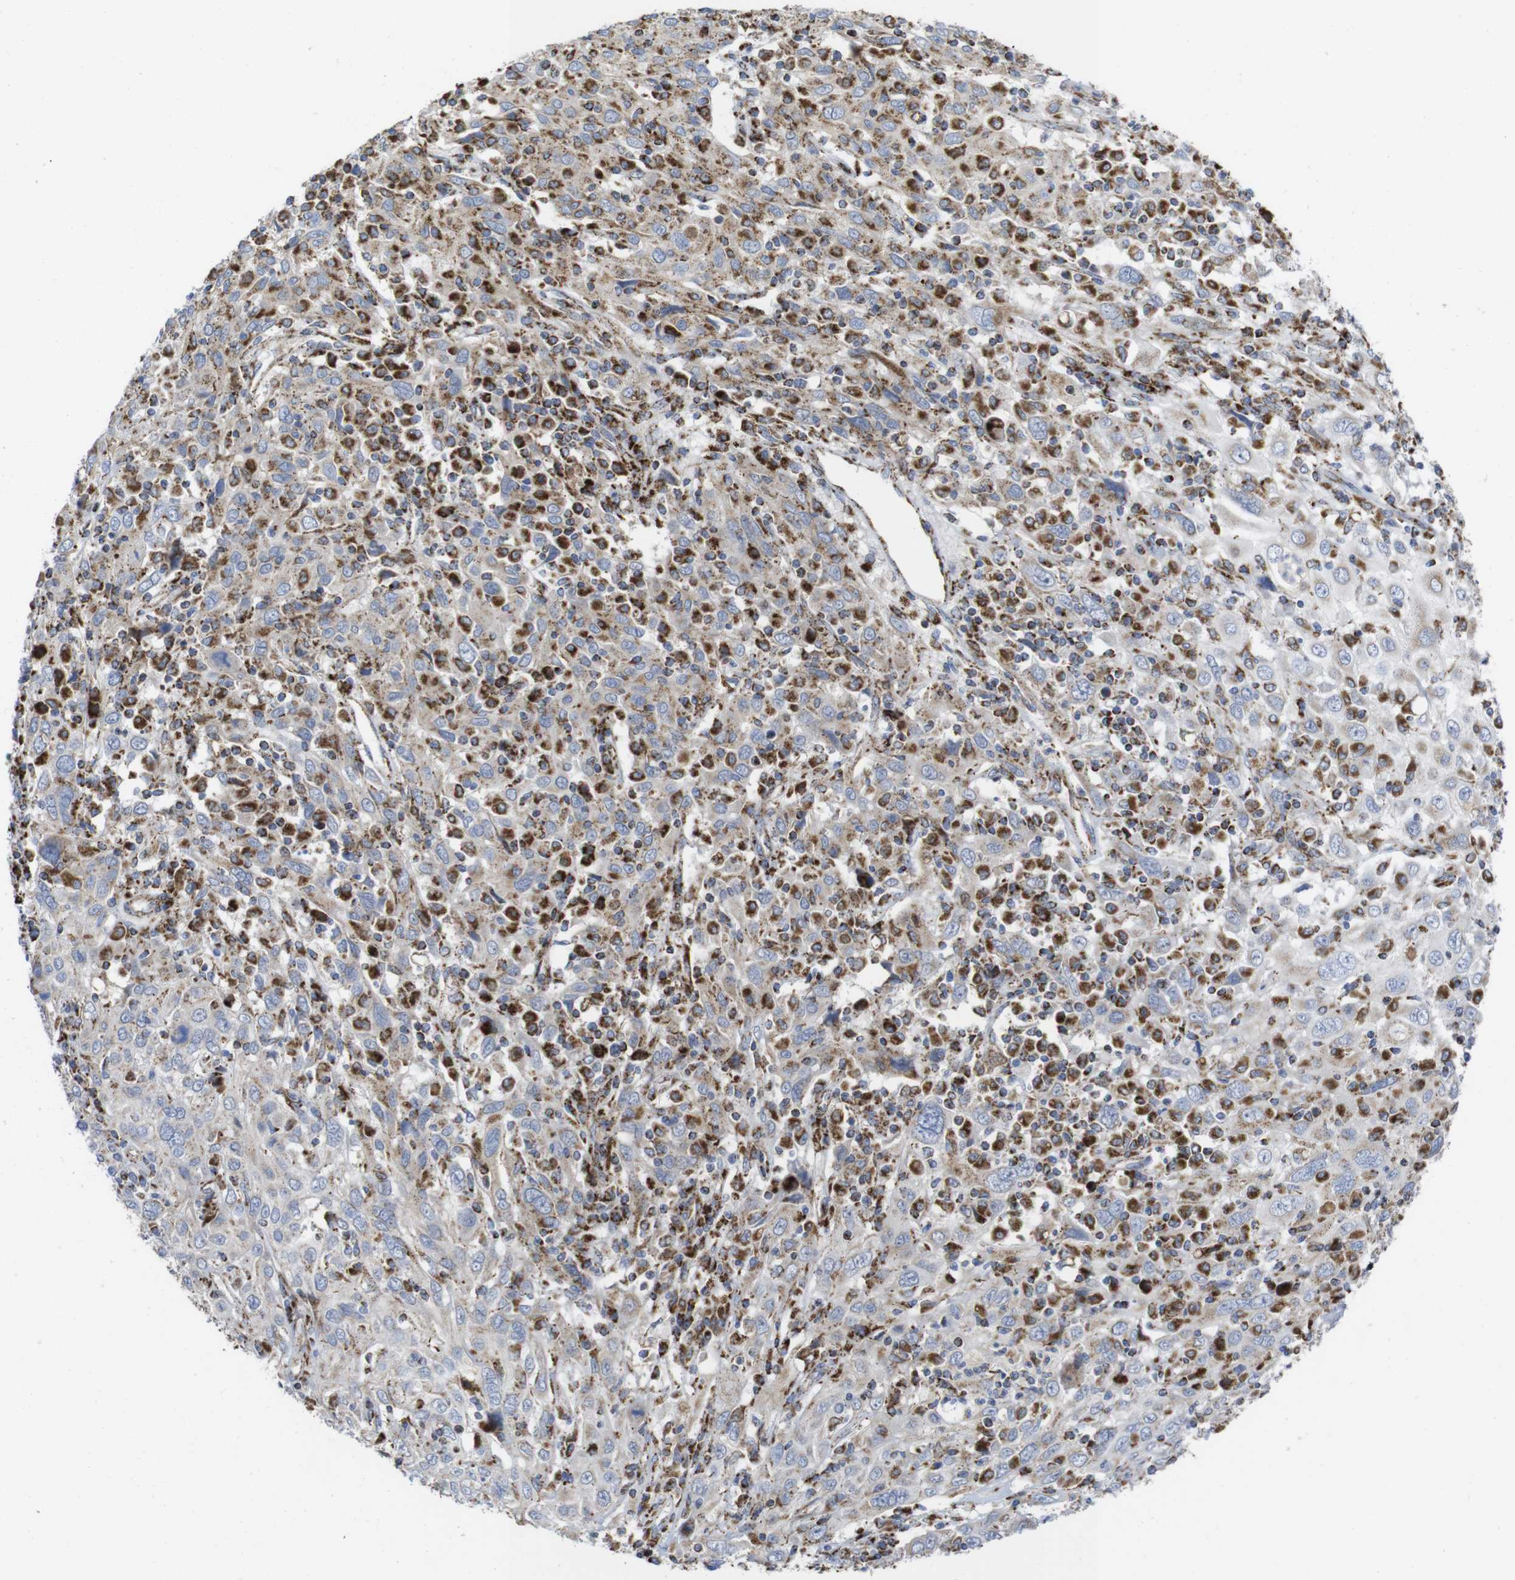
{"staining": {"intensity": "weak", "quantity": "<25%", "location": "cytoplasmic/membranous"}, "tissue": "cervical cancer", "cell_type": "Tumor cells", "image_type": "cancer", "snomed": [{"axis": "morphology", "description": "Squamous cell carcinoma, NOS"}, {"axis": "topography", "description": "Cervix"}], "caption": "Squamous cell carcinoma (cervical) was stained to show a protein in brown. There is no significant staining in tumor cells. (Immunohistochemistry (ihc), brightfield microscopy, high magnification).", "gene": "TMEM192", "patient": {"sex": "female", "age": 46}}